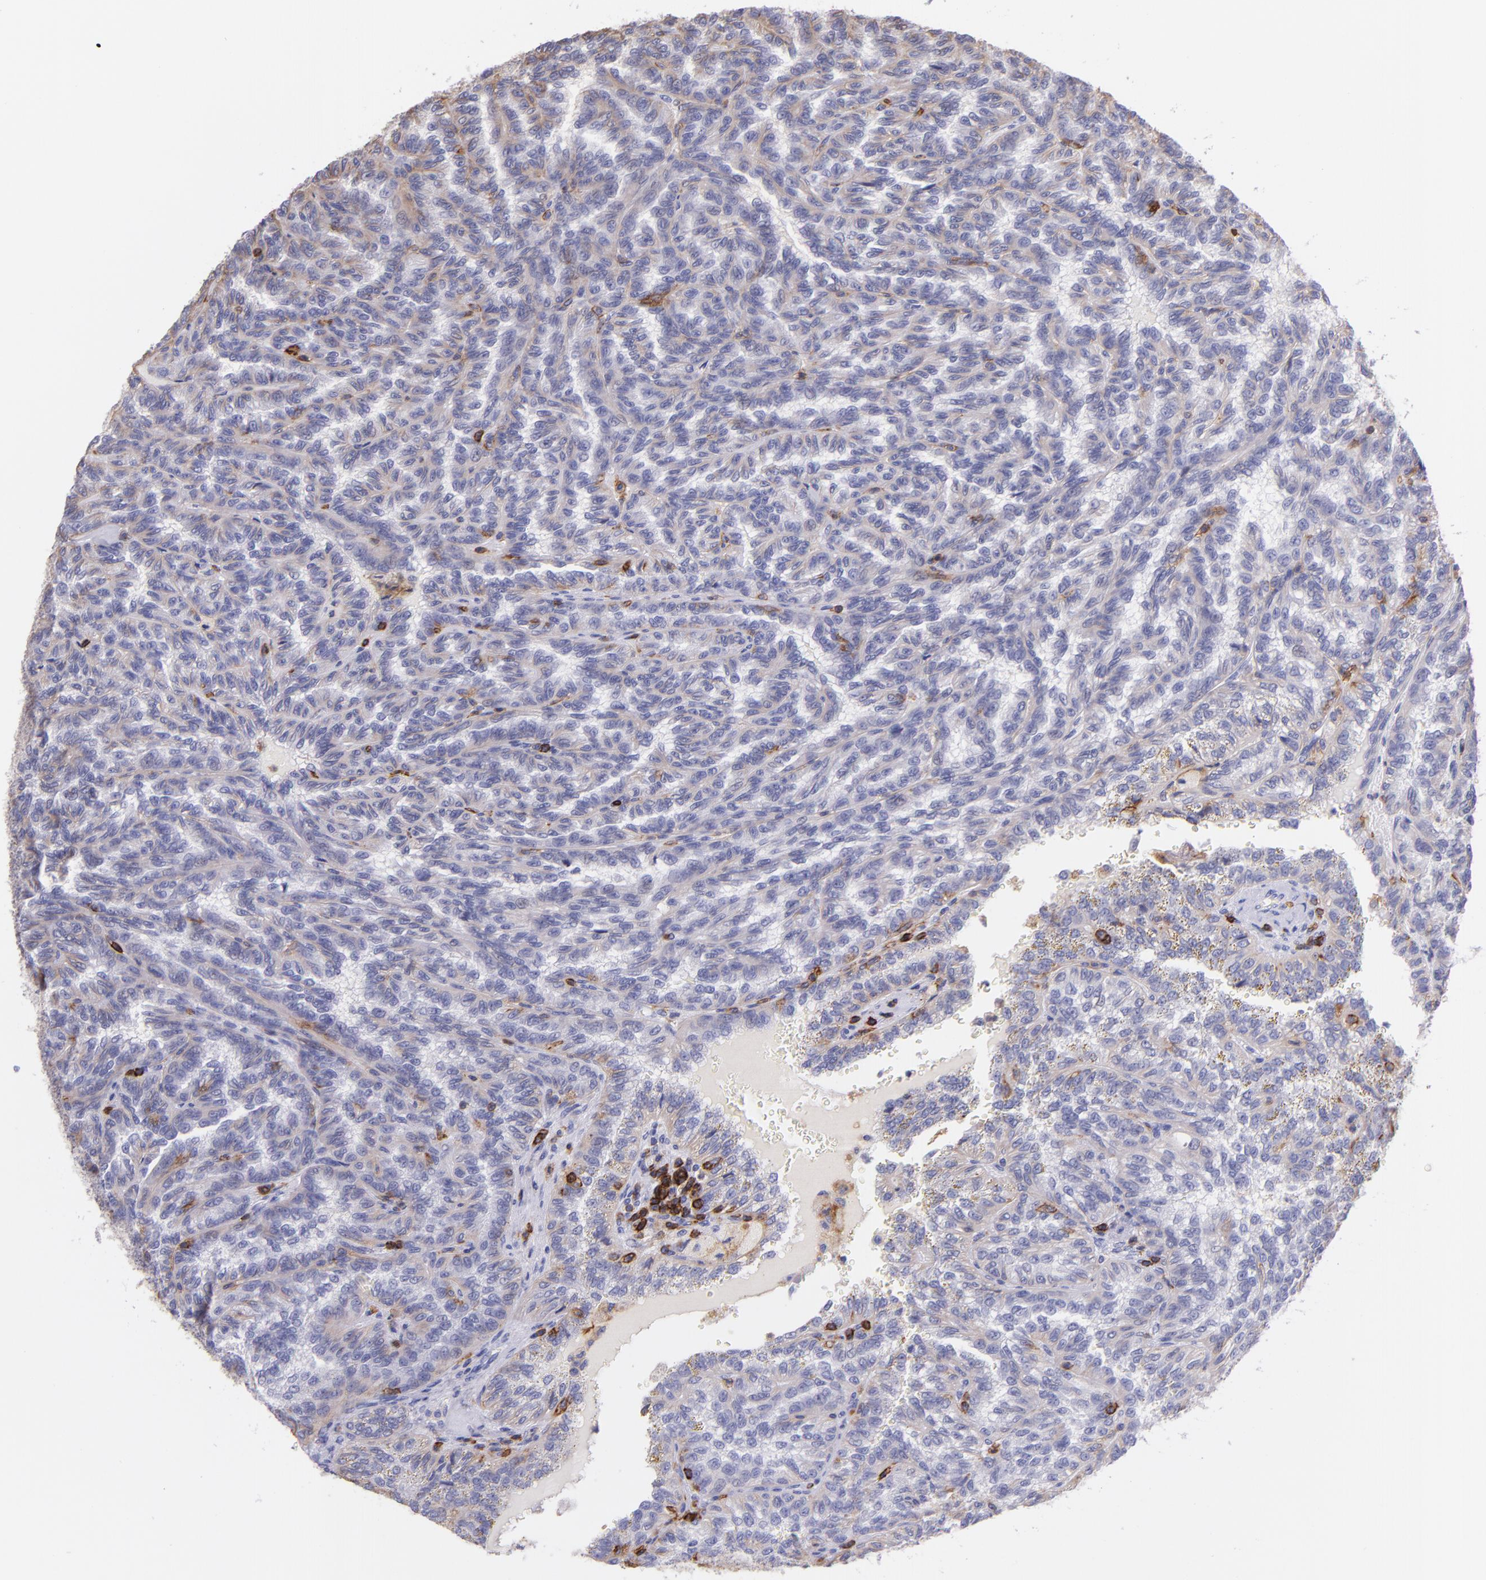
{"staining": {"intensity": "negative", "quantity": "none", "location": "none"}, "tissue": "renal cancer", "cell_type": "Tumor cells", "image_type": "cancer", "snomed": [{"axis": "morphology", "description": "Inflammation, NOS"}, {"axis": "morphology", "description": "Adenocarcinoma, NOS"}, {"axis": "topography", "description": "Kidney"}], "caption": "Photomicrograph shows no protein expression in tumor cells of renal adenocarcinoma tissue. (Immunohistochemistry (ihc), brightfield microscopy, high magnification).", "gene": "SPN", "patient": {"sex": "male", "age": 68}}